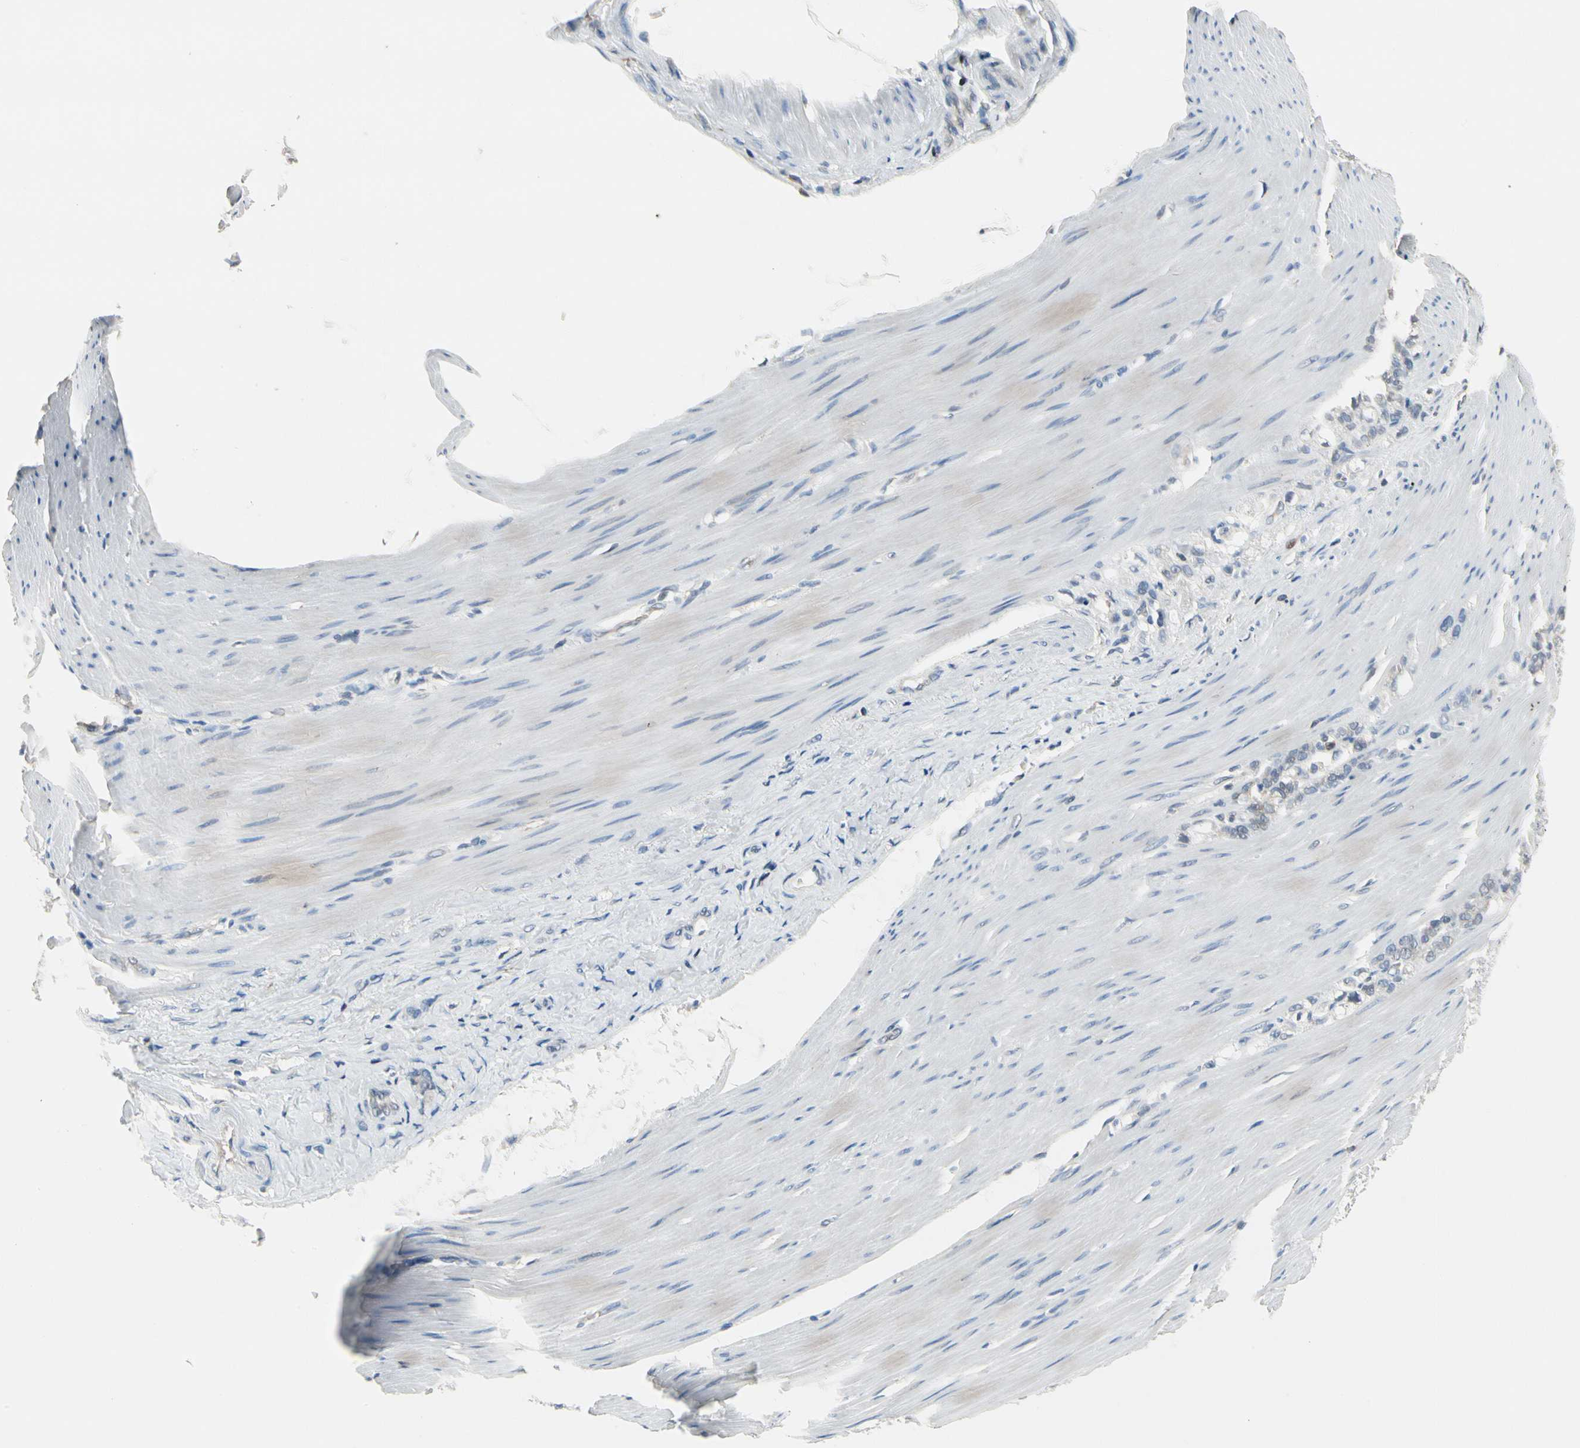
{"staining": {"intensity": "negative", "quantity": "none", "location": "none"}, "tissue": "stomach cancer", "cell_type": "Tumor cells", "image_type": "cancer", "snomed": [{"axis": "morphology", "description": "Adenocarcinoma, NOS"}, {"axis": "topography", "description": "Stomach"}], "caption": "DAB immunohistochemical staining of stomach cancer shows no significant staining in tumor cells.", "gene": "NFATC2", "patient": {"sex": "male", "age": 82}}